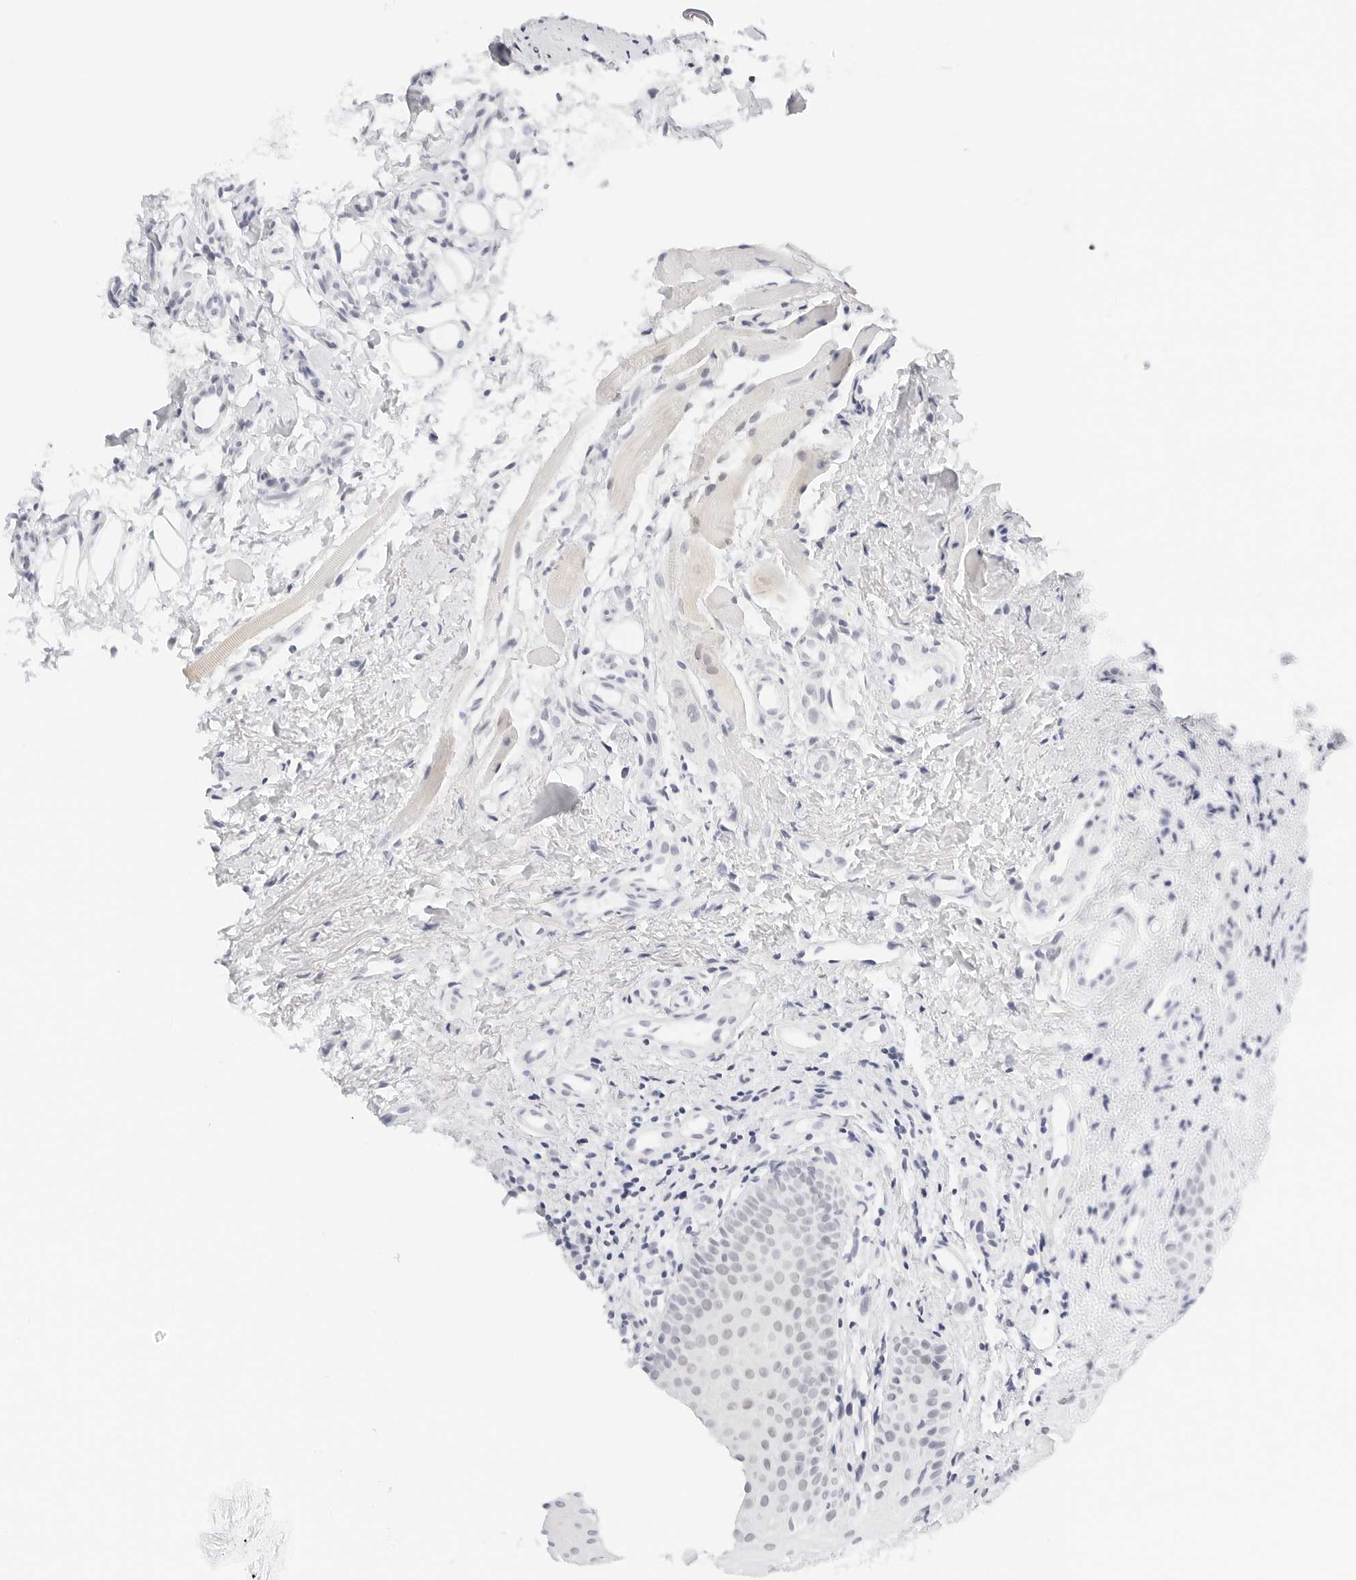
{"staining": {"intensity": "weak", "quantity": "<25%", "location": "nuclear"}, "tissue": "oral mucosa", "cell_type": "Squamous epithelial cells", "image_type": "normal", "snomed": [{"axis": "morphology", "description": "Normal tissue, NOS"}, {"axis": "topography", "description": "Oral tissue"}], "caption": "This is an IHC image of normal human oral mucosa. There is no positivity in squamous epithelial cells.", "gene": "CD22", "patient": {"sex": "male", "age": 60}}